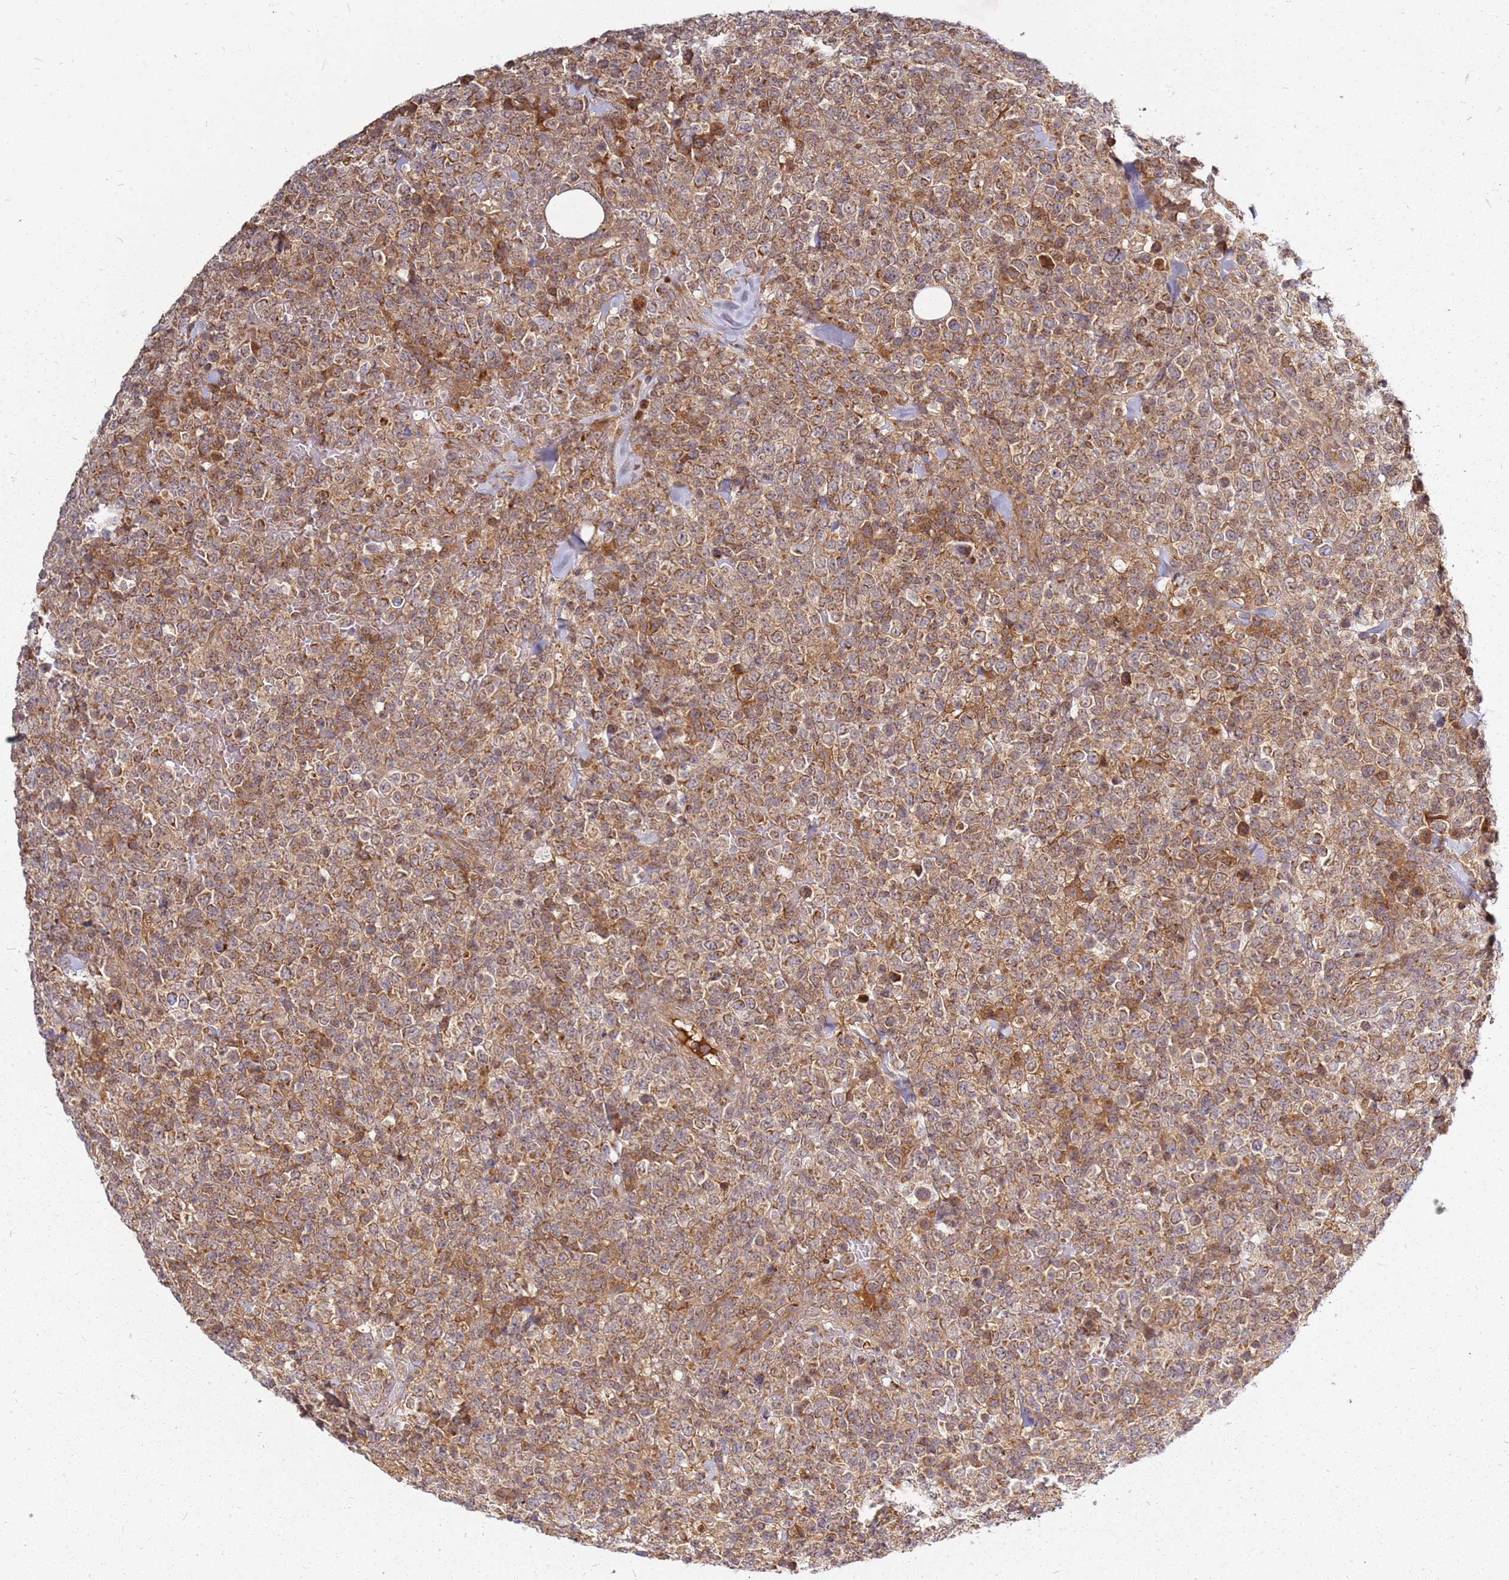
{"staining": {"intensity": "moderate", "quantity": ">75%", "location": "cytoplasmic/membranous"}, "tissue": "lymphoma", "cell_type": "Tumor cells", "image_type": "cancer", "snomed": [{"axis": "morphology", "description": "Malignant lymphoma, non-Hodgkin's type, High grade"}, {"axis": "topography", "description": "Colon"}], "caption": "High-grade malignant lymphoma, non-Hodgkin's type tissue displays moderate cytoplasmic/membranous positivity in approximately >75% of tumor cells, visualized by immunohistochemistry. The staining was performed using DAB (3,3'-diaminobenzidine) to visualize the protein expression in brown, while the nuclei were stained in blue with hematoxylin (Magnification: 20x).", "gene": "CCDC159", "patient": {"sex": "female", "age": 53}}